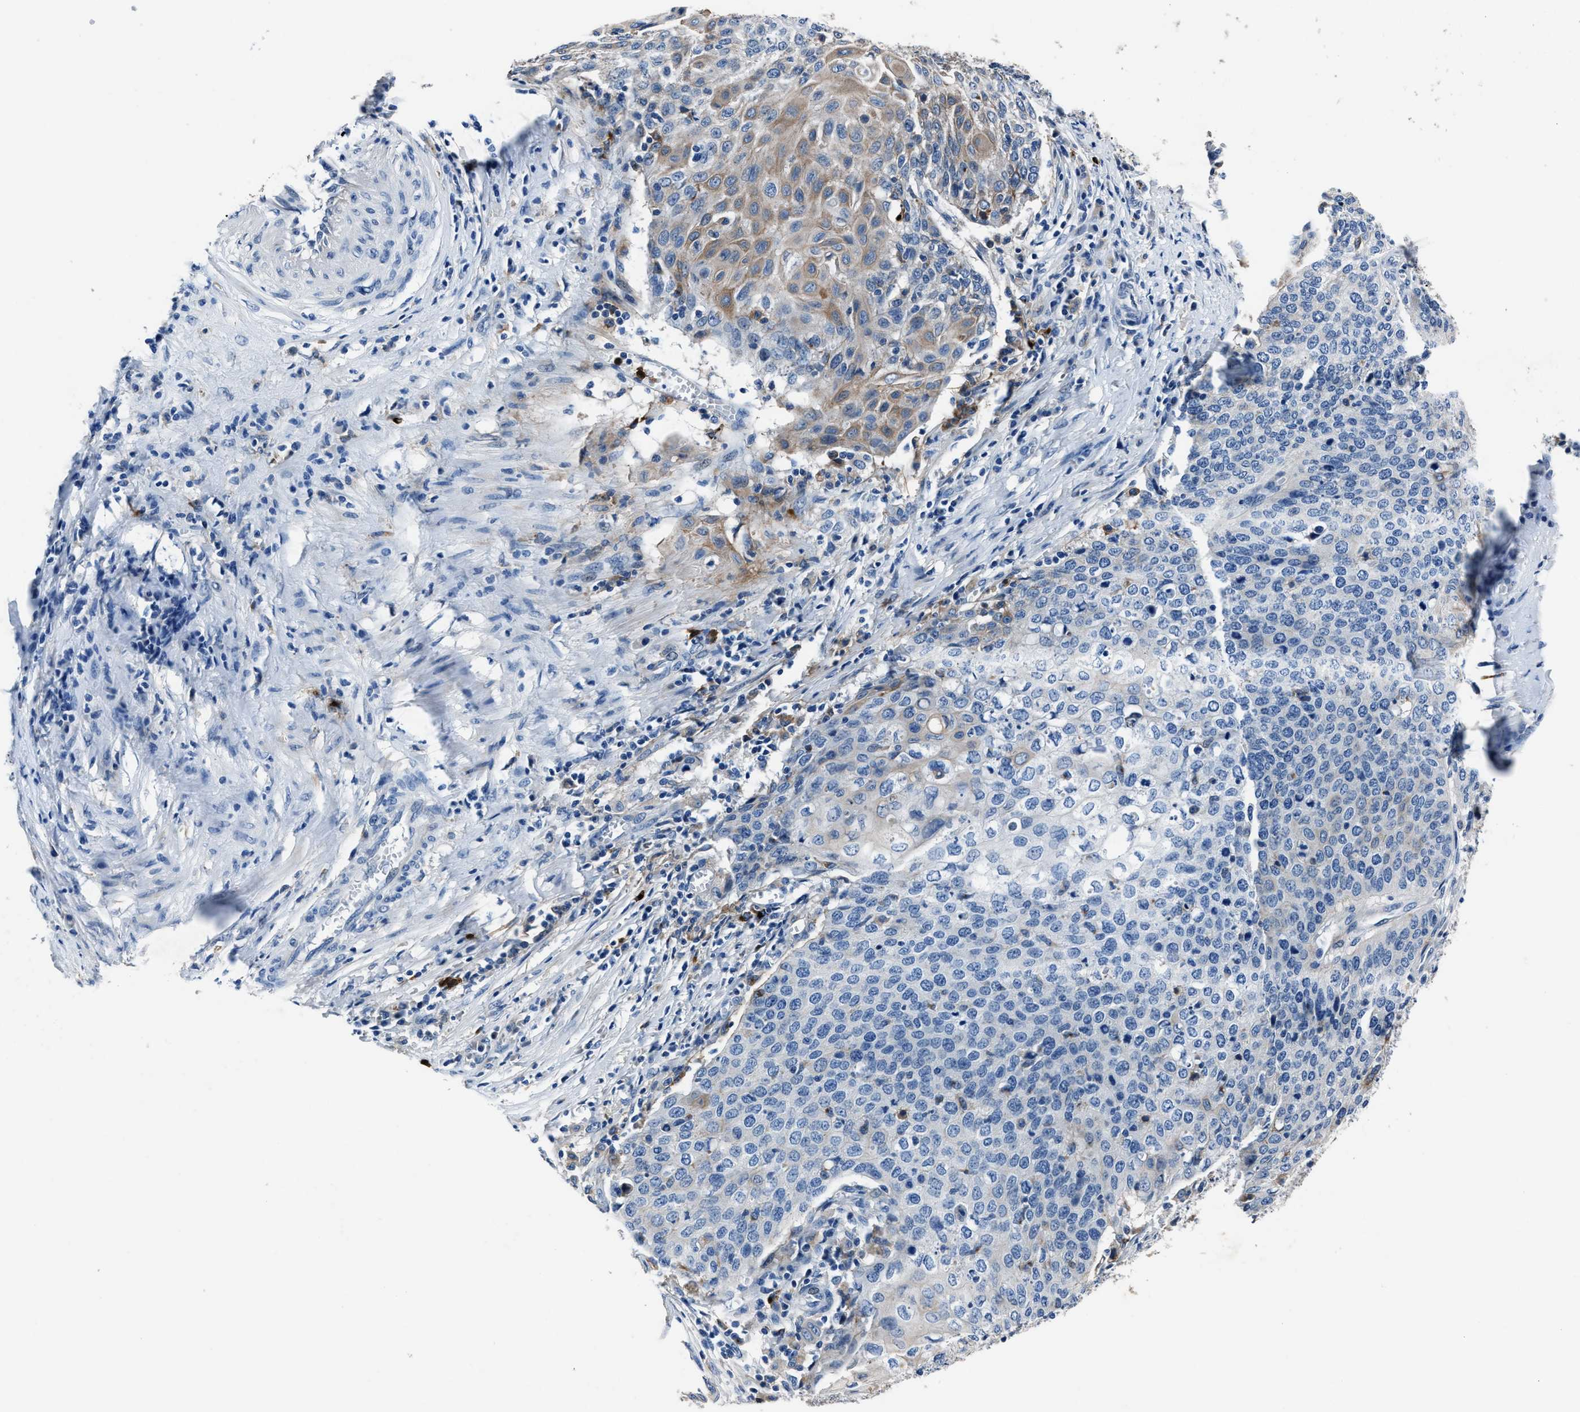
{"staining": {"intensity": "weak", "quantity": "25%-75%", "location": "cytoplasmic/membranous"}, "tissue": "cervical cancer", "cell_type": "Tumor cells", "image_type": "cancer", "snomed": [{"axis": "morphology", "description": "Squamous cell carcinoma, NOS"}, {"axis": "topography", "description": "Cervix"}], "caption": "Immunohistochemistry (DAB) staining of human squamous cell carcinoma (cervical) shows weak cytoplasmic/membranous protein expression in about 25%-75% of tumor cells.", "gene": "FGL2", "patient": {"sex": "female", "age": 39}}